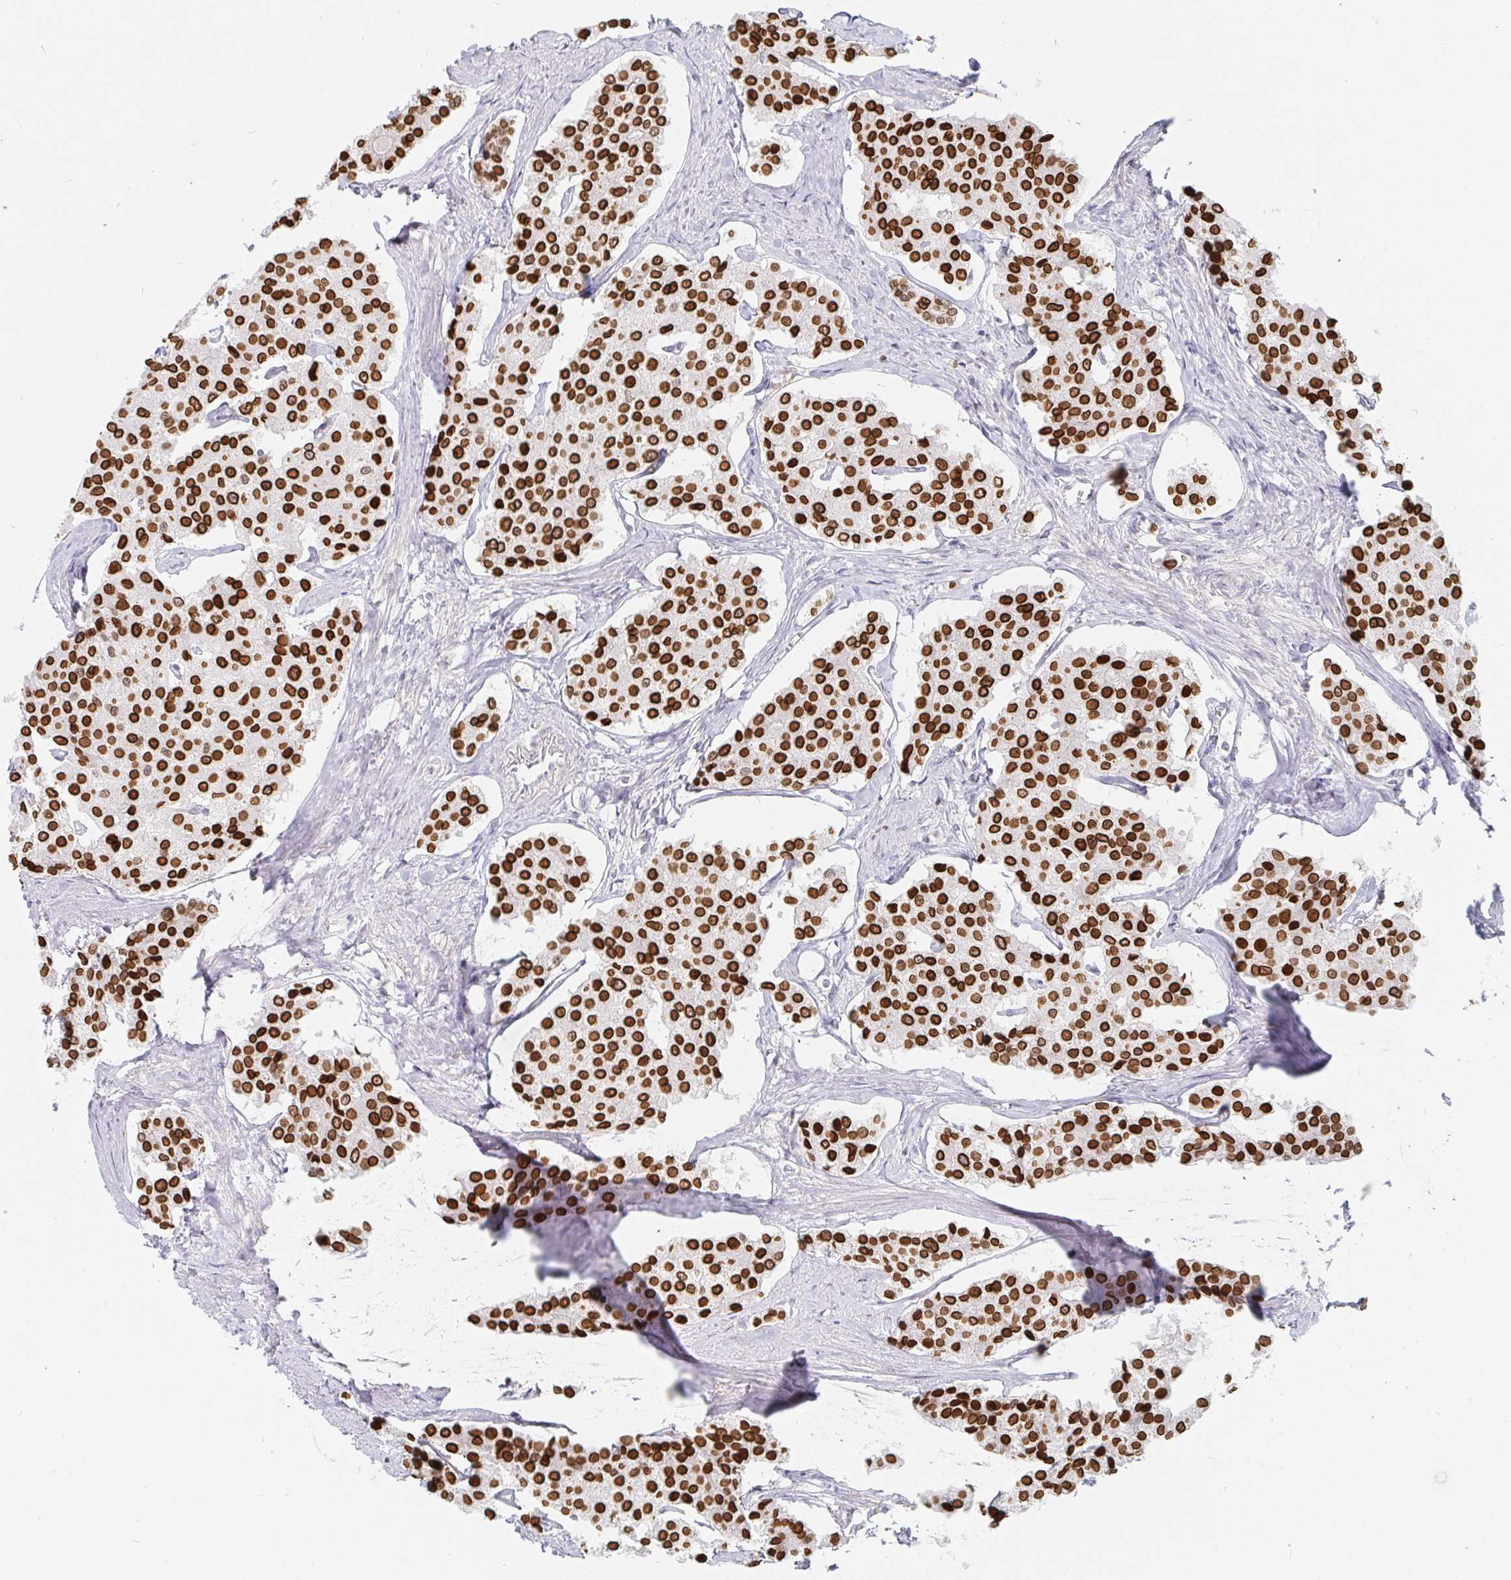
{"staining": {"intensity": "strong", "quantity": ">75%", "location": "nuclear"}, "tissue": "carcinoid", "cell_type": "Tumor cells", "image_type": "cancer", "snomed": [{"axis": "morphology", "description": "Carcinoid, malignant, NOS"}, {"axis": "topography", "description": "Small intestine"}], "caption": "The histopathology image displays staining of malignant carcinoid, revealing strong nuclear protein positivity (brown color) within tumor cells.", "gene": "CHD2", "patient": {"sex": "female", "age": 65}}